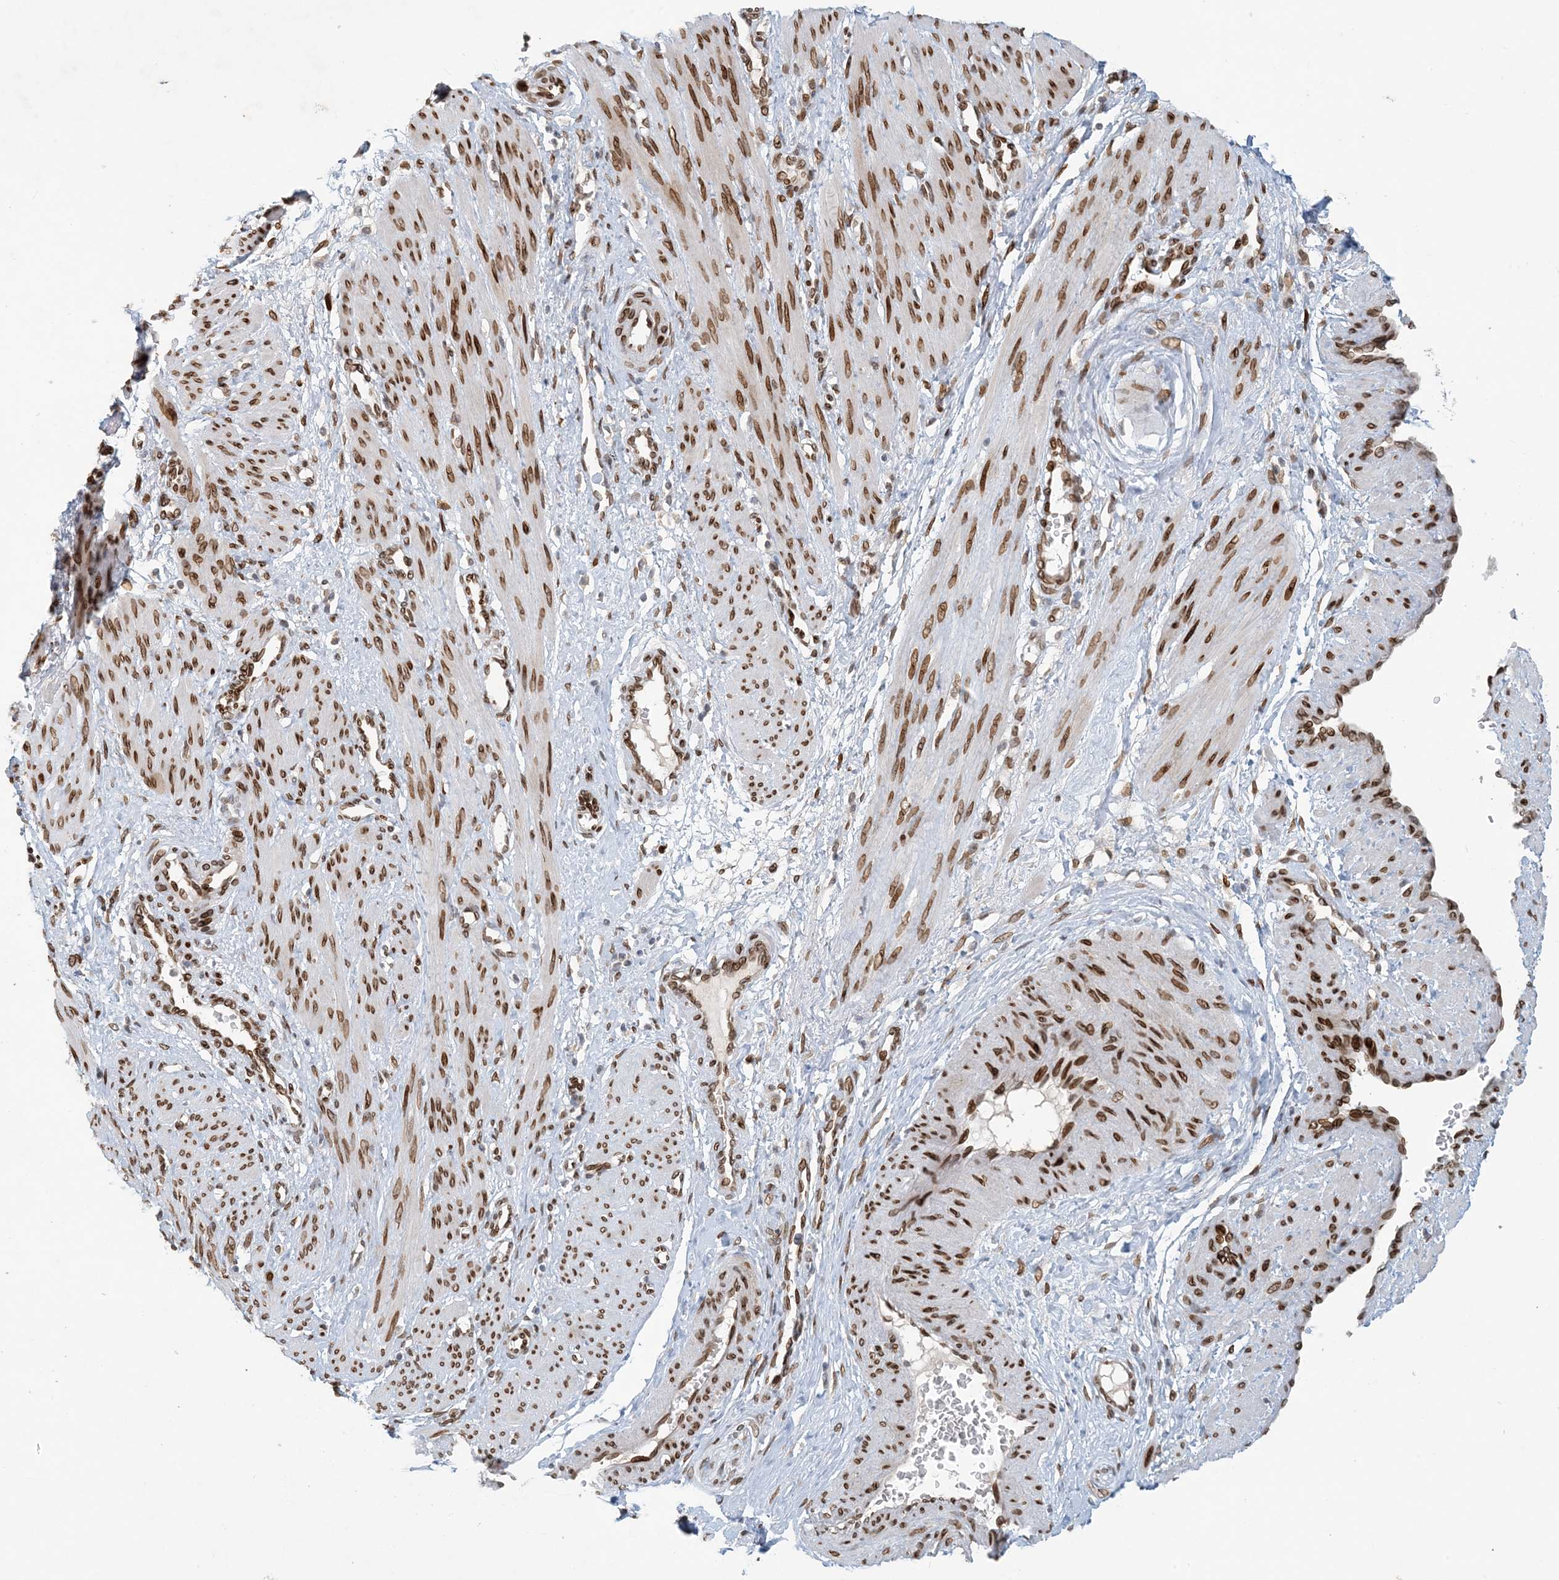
{"staining": {"intensity": "strong", "quantity": ">75%", "location": "cytoplasmic/membranous,nuclear"}, "tissue": "smooth muscle", "cell_type": "Smooth muscle cells", "image_type": "normal", "snomed": [{"axis": "morphology", "description": "Normal tissue, NOS"}, {"axis": "topography", "description": "Endometrium"}], "caption": "Smooth muscle stained with a brown dye displays strong cytoplasmic/membranous,nuclear positive positivity in approximately >75% of smooth muscle cells.", "gene": "SLC35A2", "patient": {"sex": "female", "age": 33}}